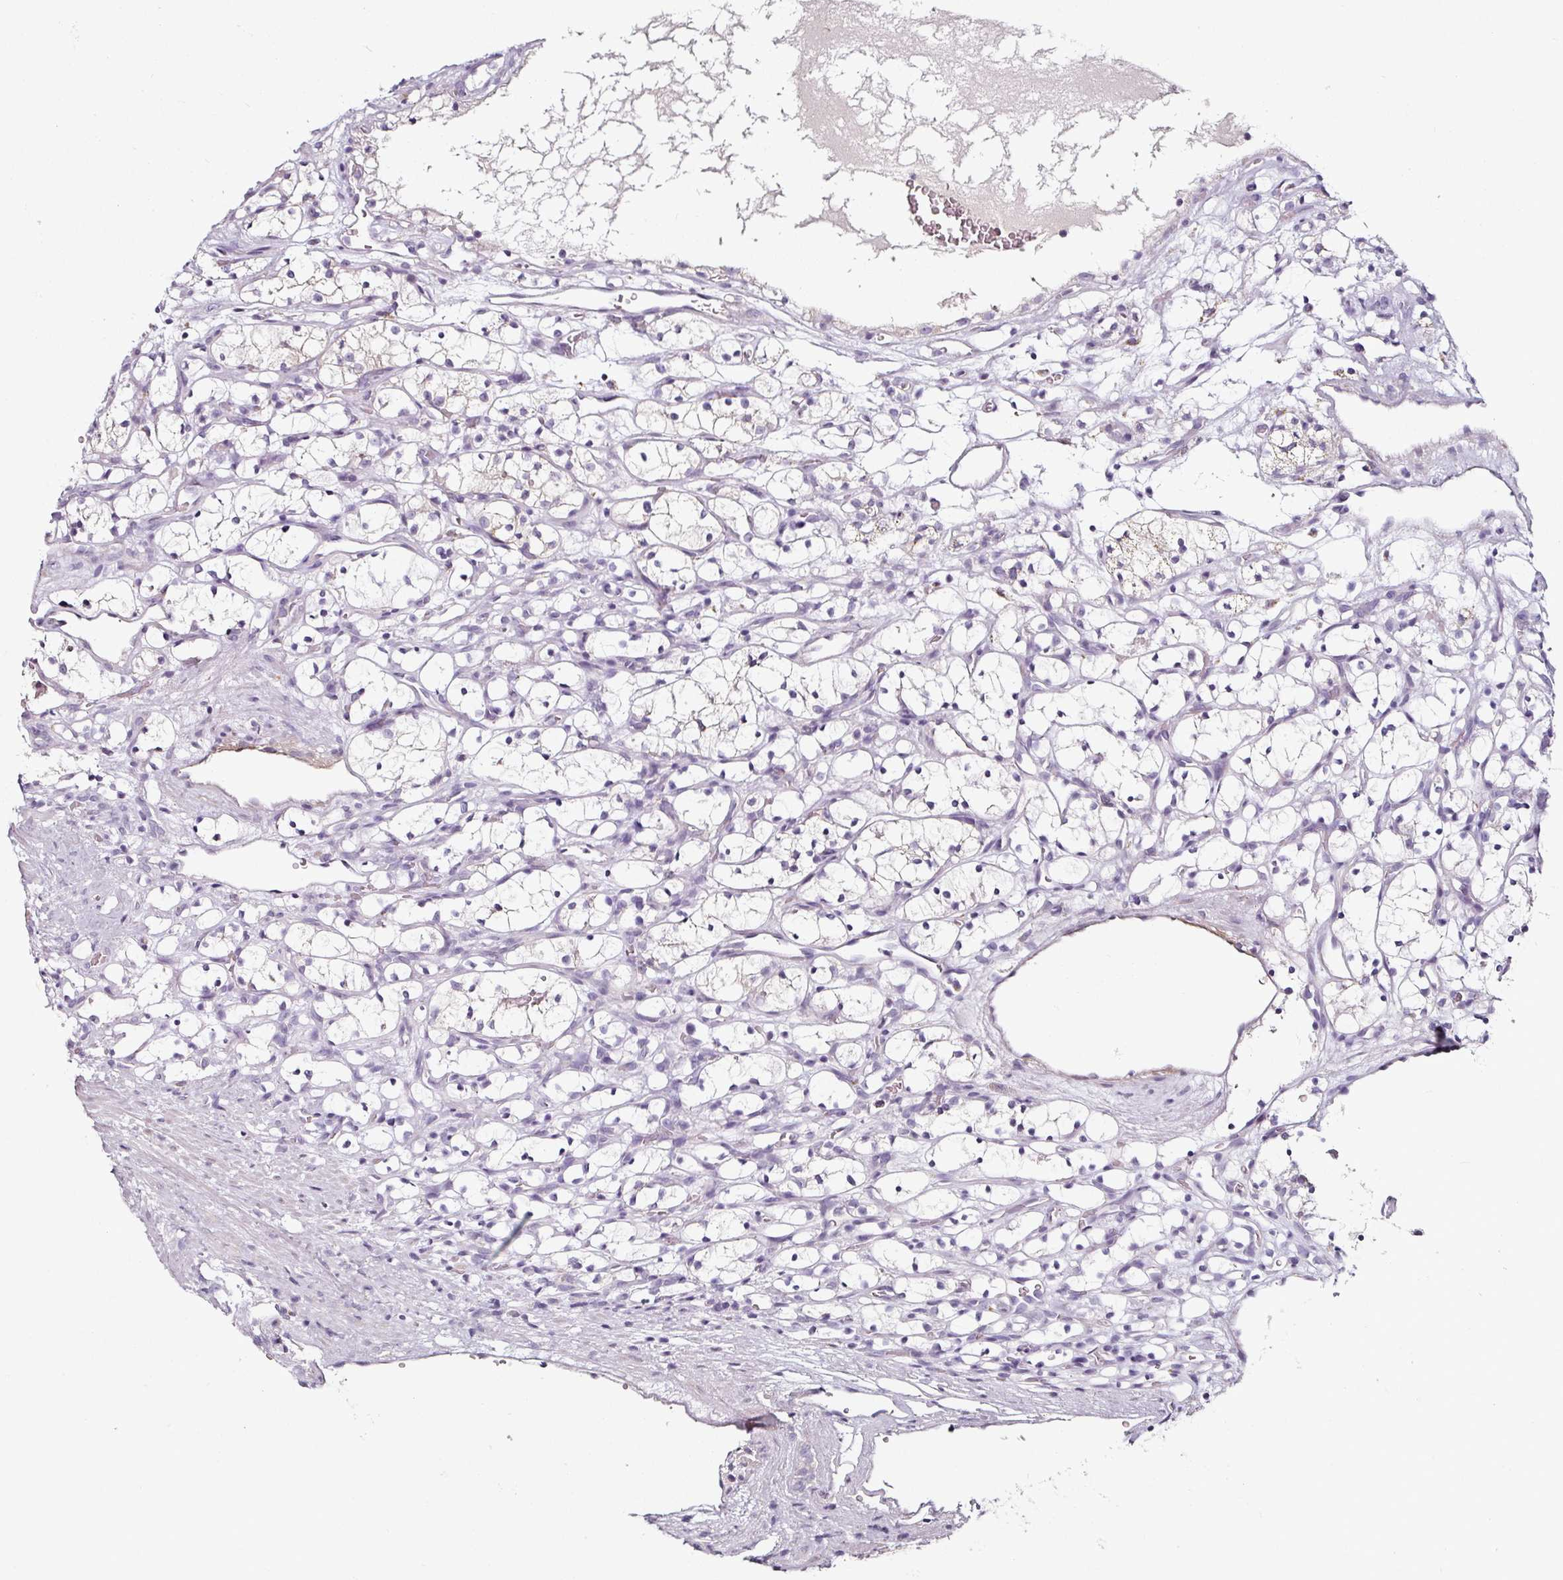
{"staining": {"intensity": "negative", "quantity": "none", "location": "none"}, "tissue": "renal cancer", "cell_type": "Tumor cells", "image_type": "cancer", "snomed": [{"axis": "morphology", "description": "Adenocarcinoma, NOS"}, {"axis": "topography", "description": "Kidney"}], "caption": "Tumor cells are negative for protein expression in human renal cancer.", "gene": "CAP2", "patient": {"sex": "female", "age": 69}}